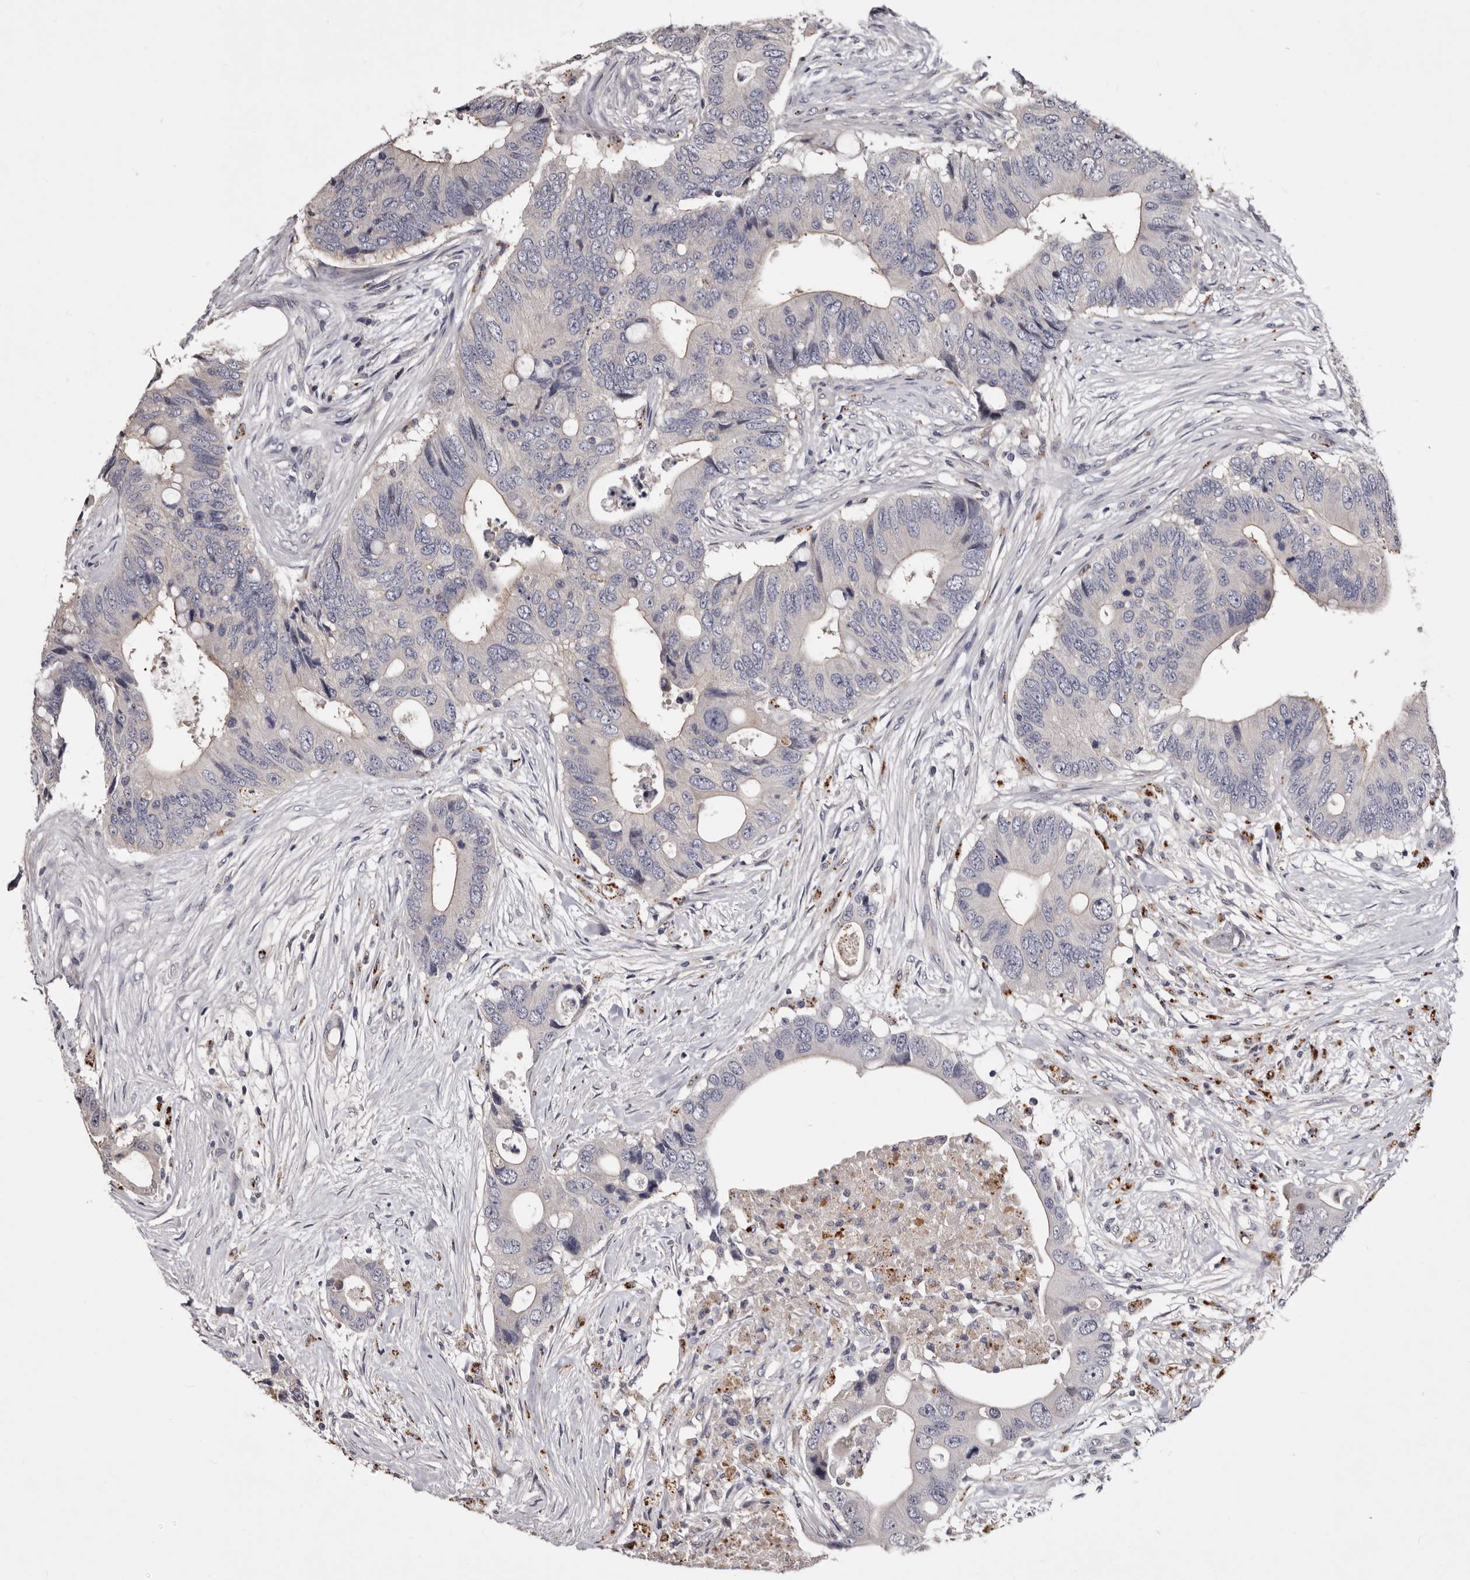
{"staining": {"intensity": "negative", "quantity": "none", "location": "none"}, "tissue": "colorectal cancer", "cell_type": "Tumor cells", "image_type": "cancer", "snomed": [{"axis": "morphology", "description": "Adenocarcinoma, NOS"}, {"axis": "topography", "description": "Colon"}], "caption": "Colorectal cancer was stained to show a protein in brown. There is no significant expression in tumor cells.", "gene": "SLC10A4", "patient": {"sex": "male", "age": 71}}